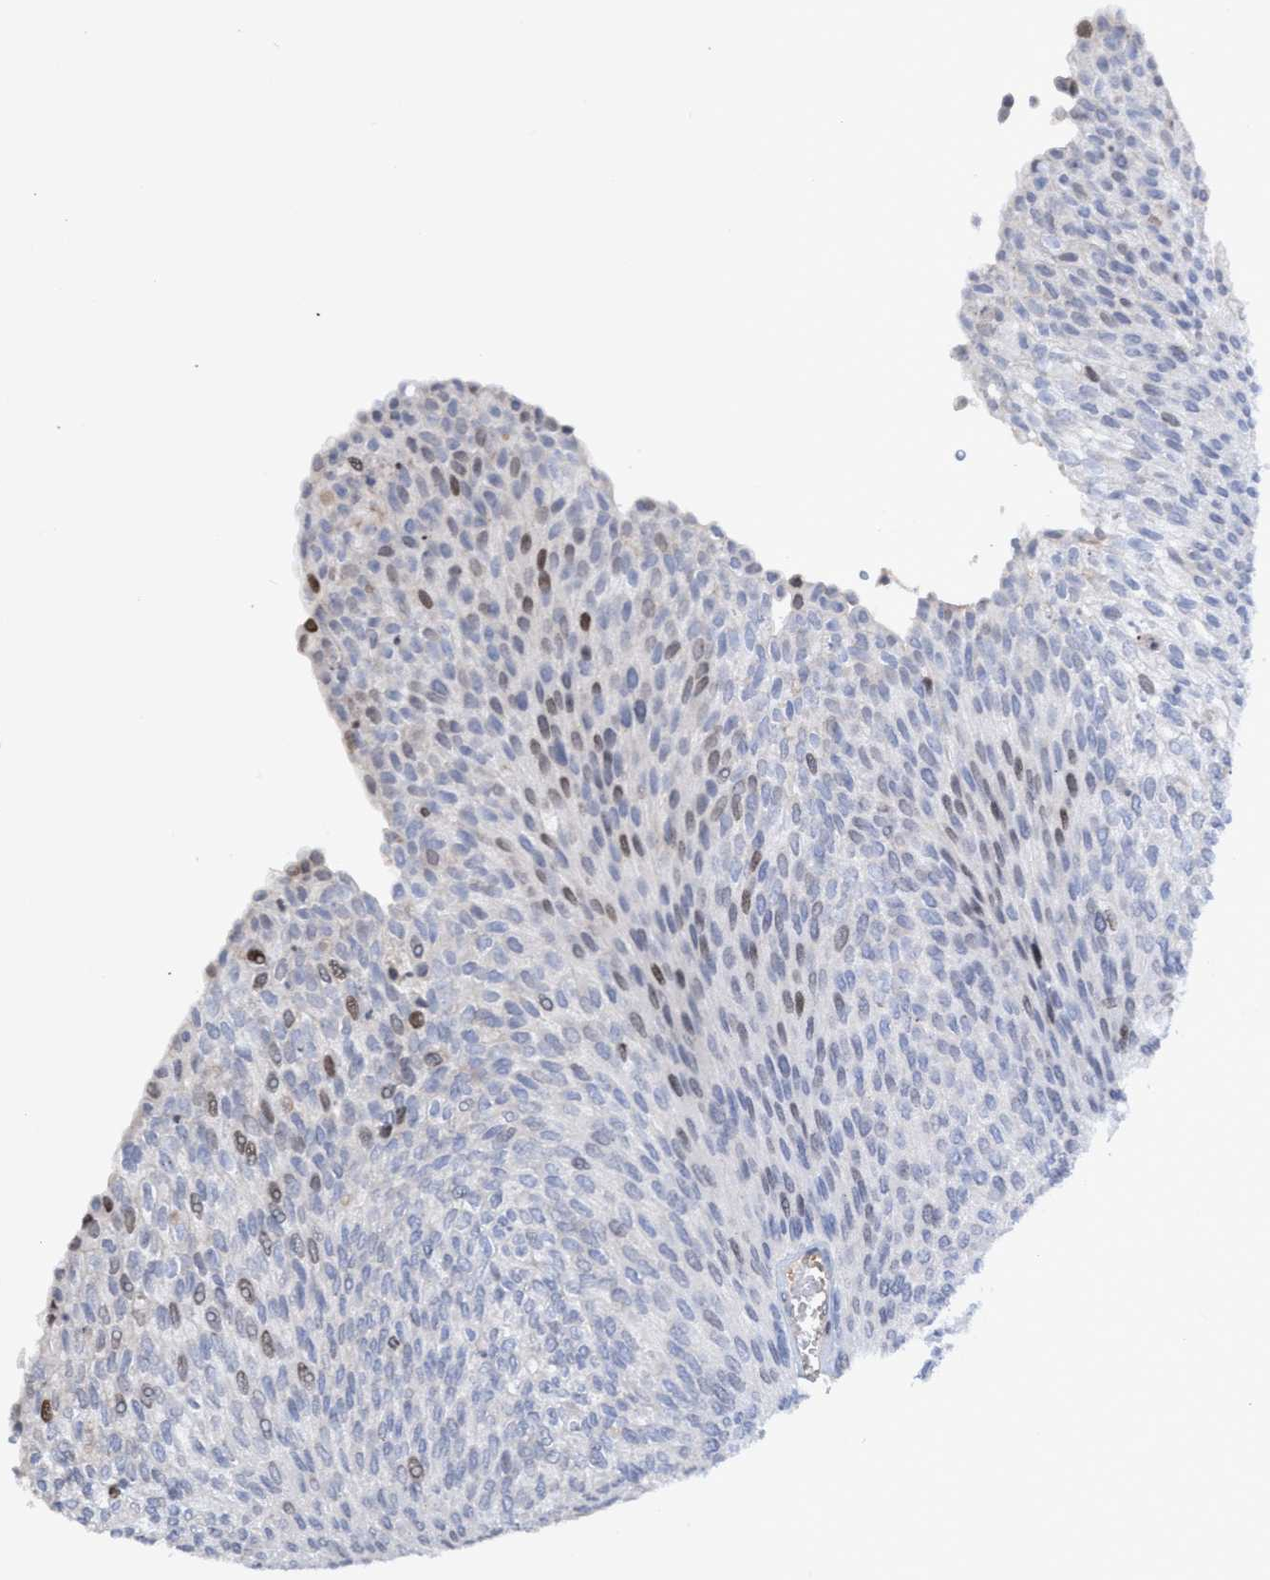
{"staining": {"intensity": "moderate", "quantity": "<25%", "location": "nuclear"}, "tissue": "urothelial cancer", "cell_type": "Tumor cells", "image_type": "cancer", "snomed": [{"axis": "morphology", "description": "Urothelial carcinoma, Low grade"}, {"axis": "topography", "description": "Urinary bladder"}], "caption": "IHC image of human urothelial carcinoma (low-grade) stained for a protein (brown), which displays low levels of moderate nuclear positivity in about <25% of tumor cells.", "gene": "CBX2", "patient": {"sex": "female", "age": 79}}